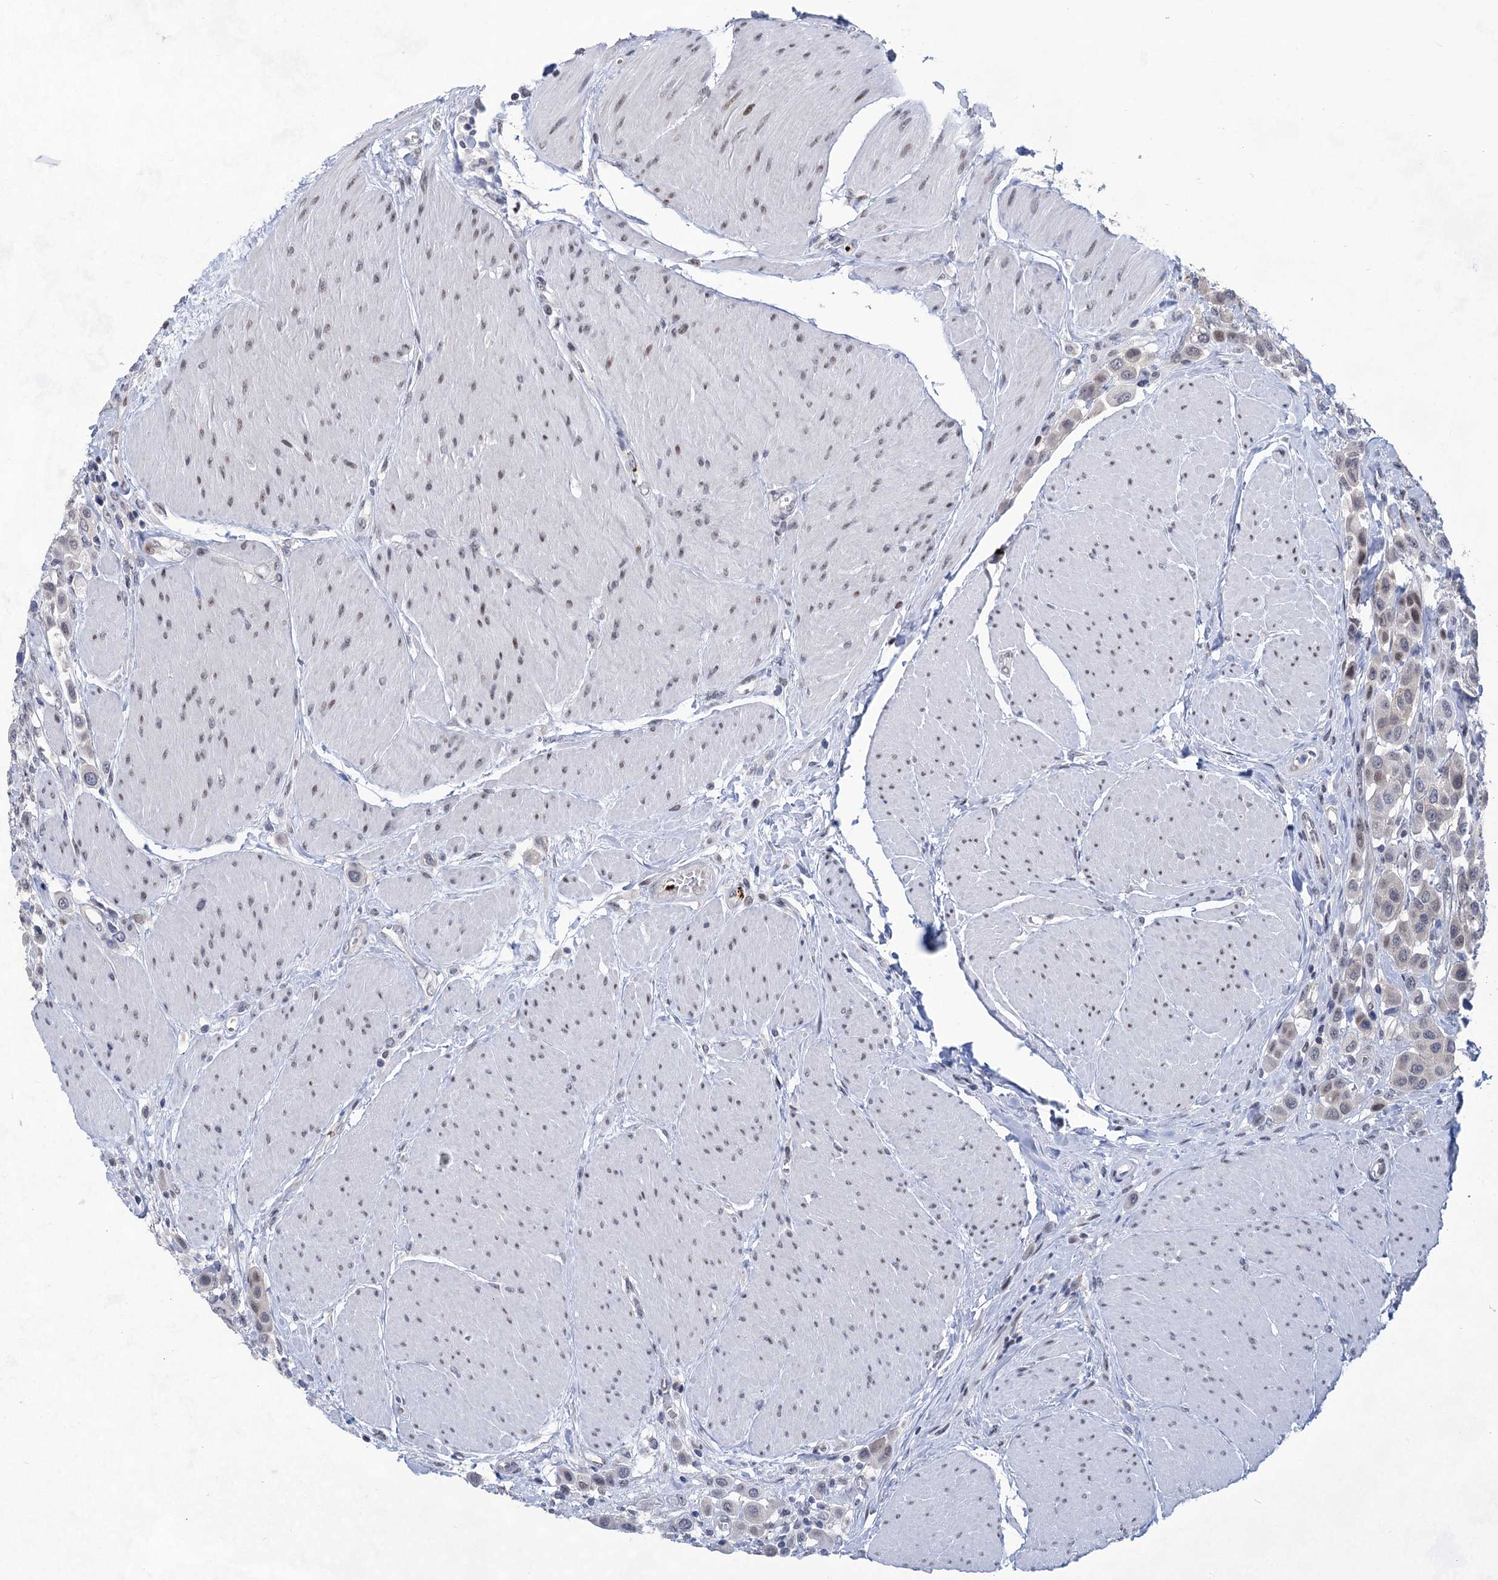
{"staining": {"intensity": "weak", "quantity": "<25%", "location": "nuclear"}, "tissue": "urothelial cancer", "cell_type": "Tumor cells", "image_type": "cancer", "snomed": [{"axis": "morphology", "description": "Urothelial carcinoma, High grade"}, {"axis": "topography", "description": "Urinary bladder"}], "caption": "Photomicrograph shows no protein positivity in tumor cells of urothelial cancer tissue.", "gene": "MON2", "patient": {"sex": "male", "age": 50}}